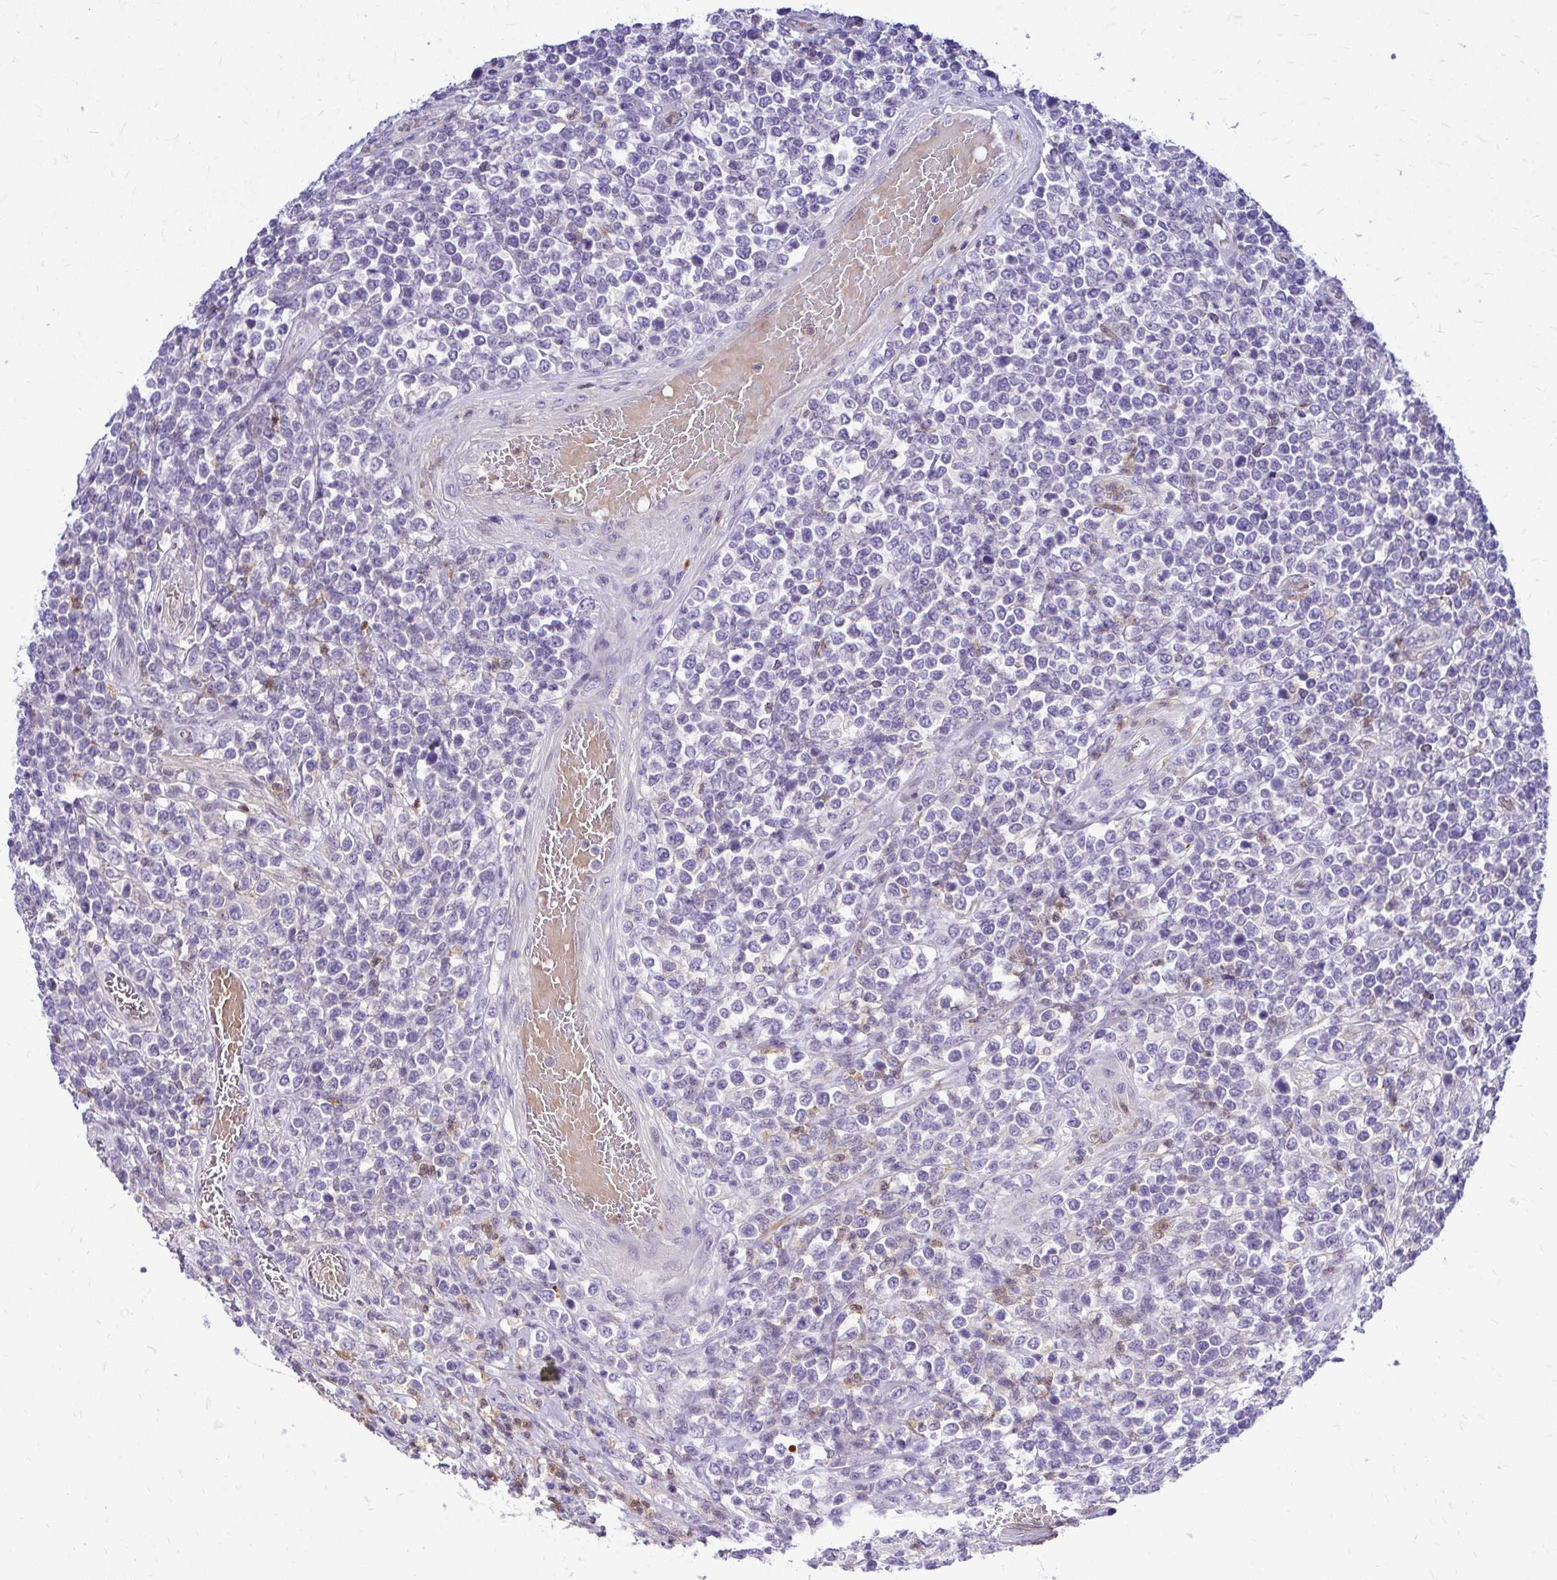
{"staining": {"intensity": "negative", "quantity": "none", "location": "none"}, "tissue": "lymphoma", "cell_type": "Tumor cells", "image_type": "cancer", "snomed": [{"axis": "morphology", "description": "Malignant lymphoma, non-Hodgkin's type, High grade"}, {"axis": "topography", "description": "Soft tissue"}], "caption": "IHC photomicrograph of neoplastic tissue: lymphoma stained with DAB reveals no significant protein expression in tumor cells.", "gene": "ZSWIM9", "patient": {"sex": "female", "age": 56}}